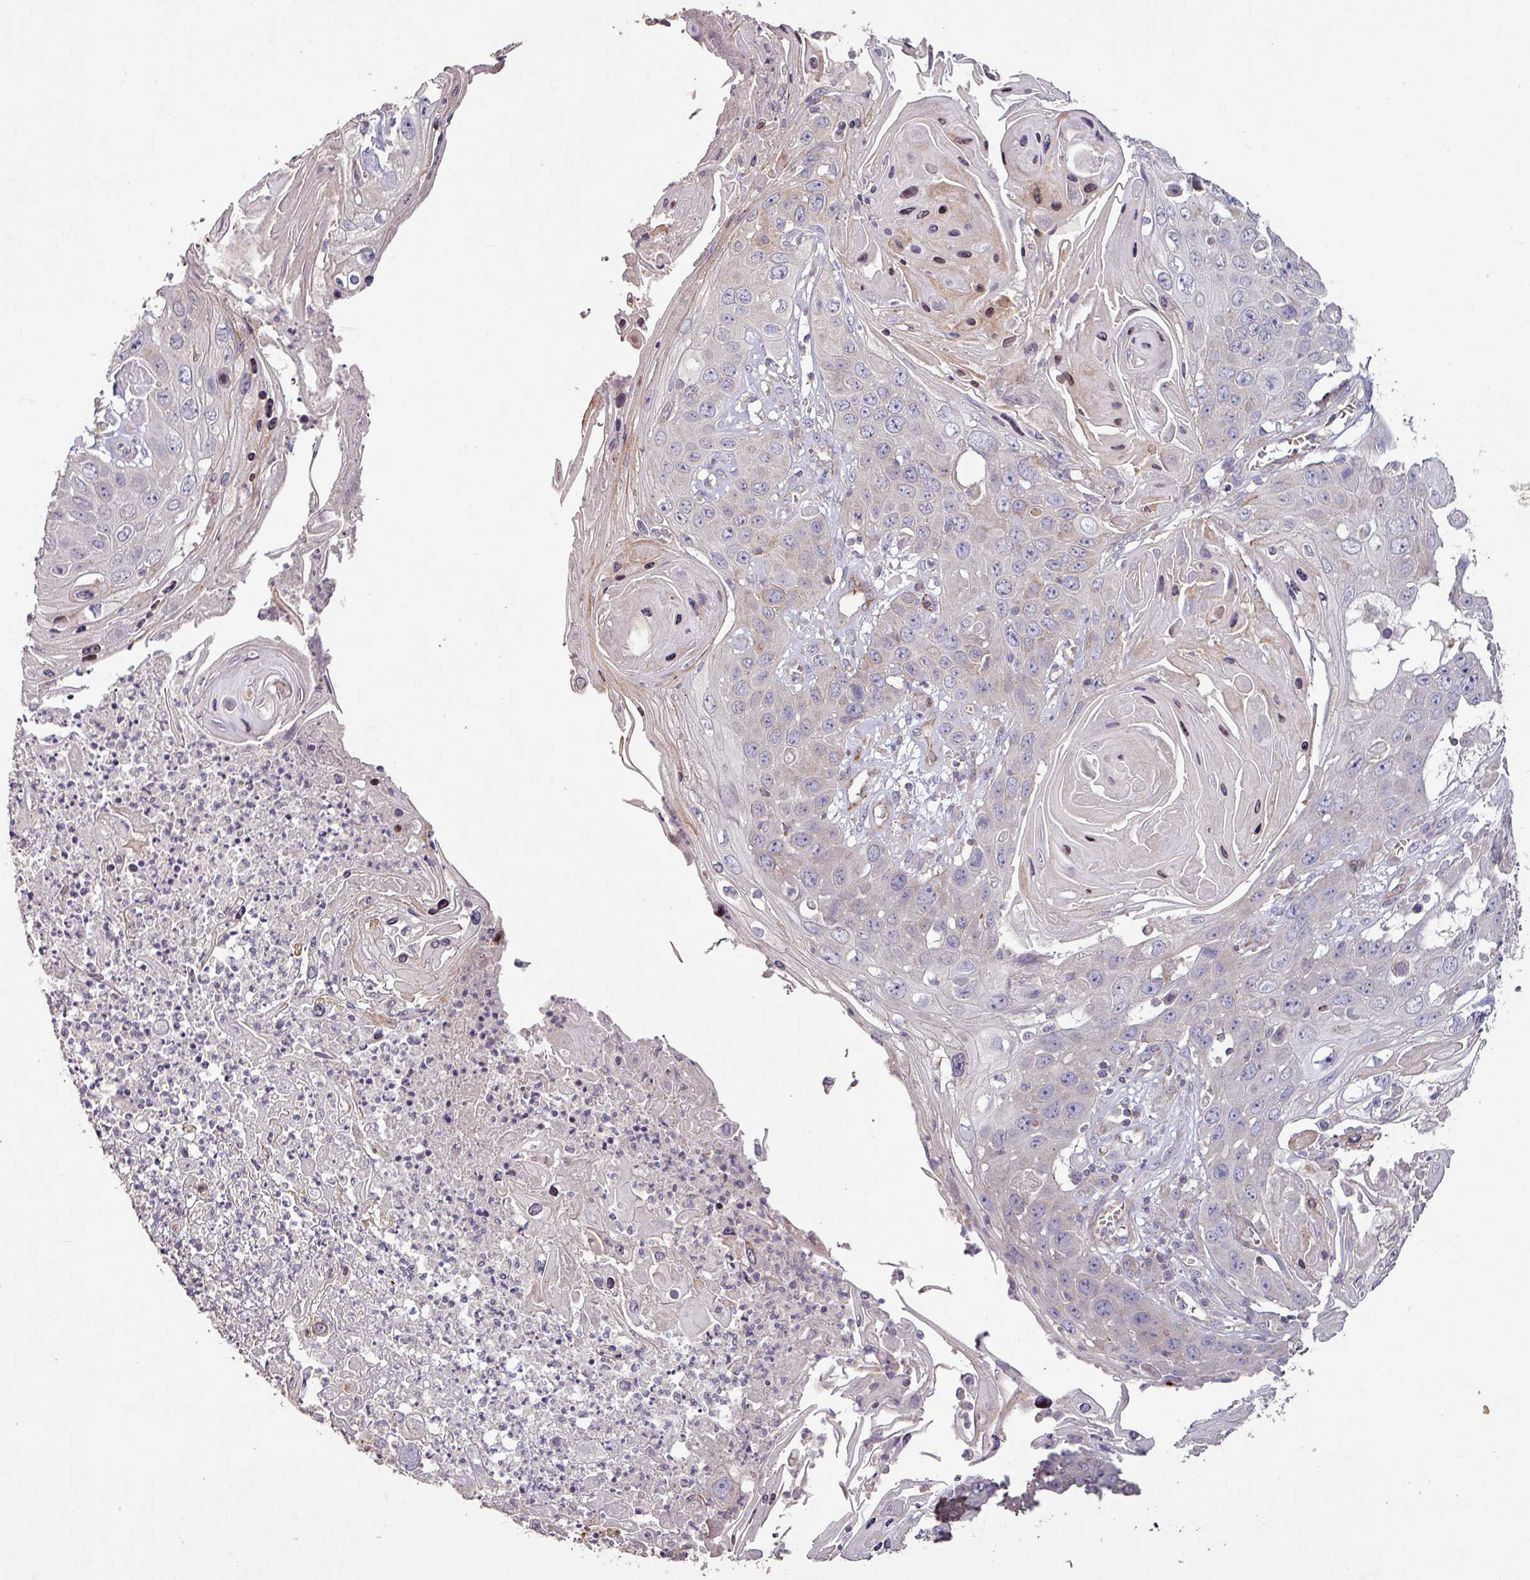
{"staining": {"intensity": "negative", "quantity": "none", "location": "none"}, "tissue": "skin cancer", "cell_type": "Tumor cells", "image_type": "cancer", "snomed": [{"axis": "morphology", "description": "Squamous cell carcinoma, NOS"}, {"axis": "topography", "description": "Skin"}], "caption": "Immunohistochemistry (IHC) of human squamous cell carcinoma (skin) demonstrates no staining in tumor cells.", "gene": "RPL23A", "patient": {"sex": "male", "age": 55}}